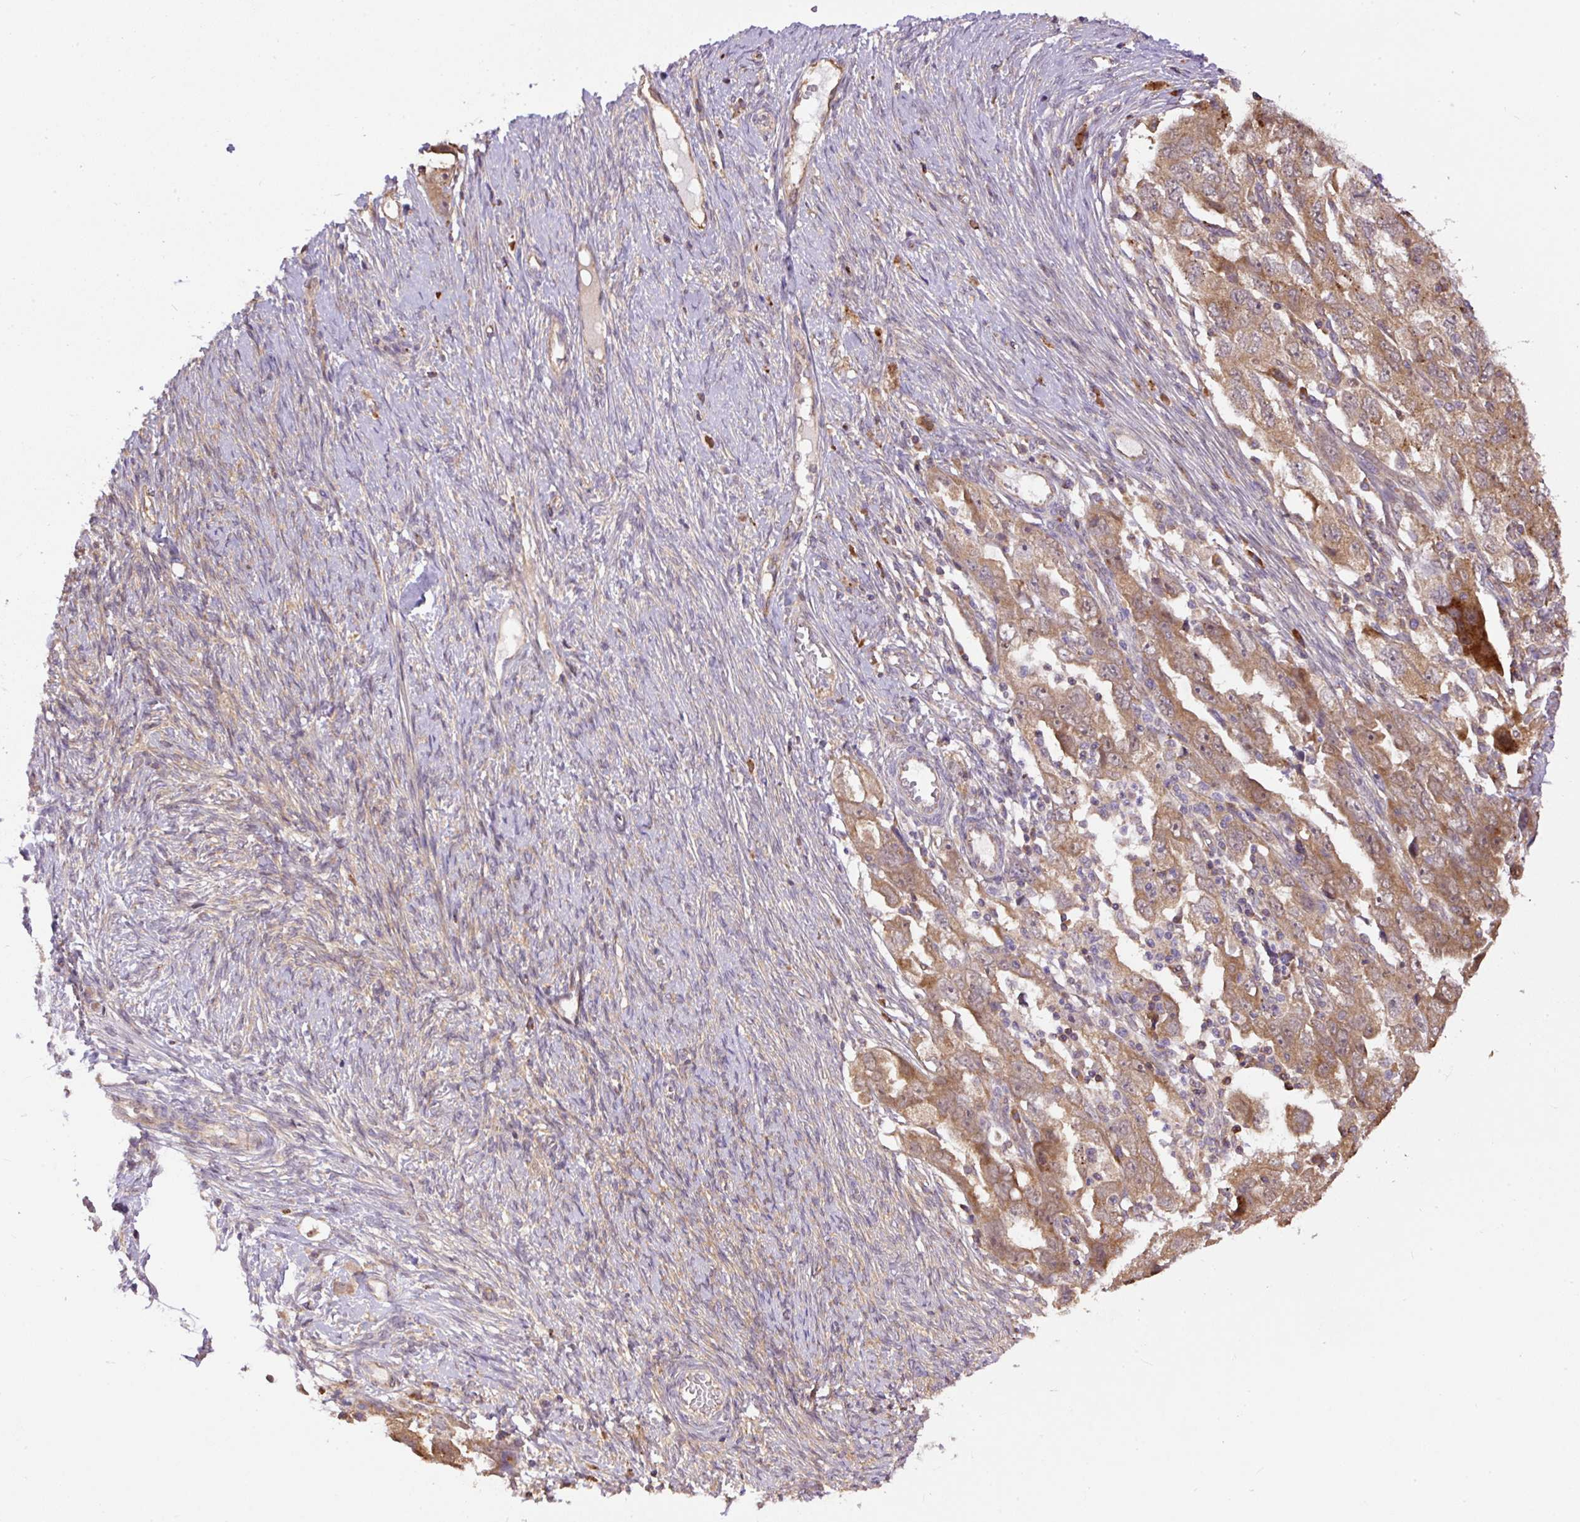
{"staining": {"intensity": "moderate", "quantity": ">75%", "location": "cytoplasmic/membranous"}, "tissue": "ovarian cancer", "cell_type": "Tumor cells", "image_type": "cancer", "snomed": [{"axis": "morphology", "description": "Carcinoma, NOS"}, {"axis": "morphology", "description": "Cystadenocarcinoma, serous, NOS"}, {"axis": "topography", "description": "Ovary"}], "caption": "Protein expression analysis of ovarian cancer shows moderate cytoplasmic/membranous positivity in about >75% of tumor cells.", "gene": "PPME1", "patient": {"sex": "female", "age": 69}}